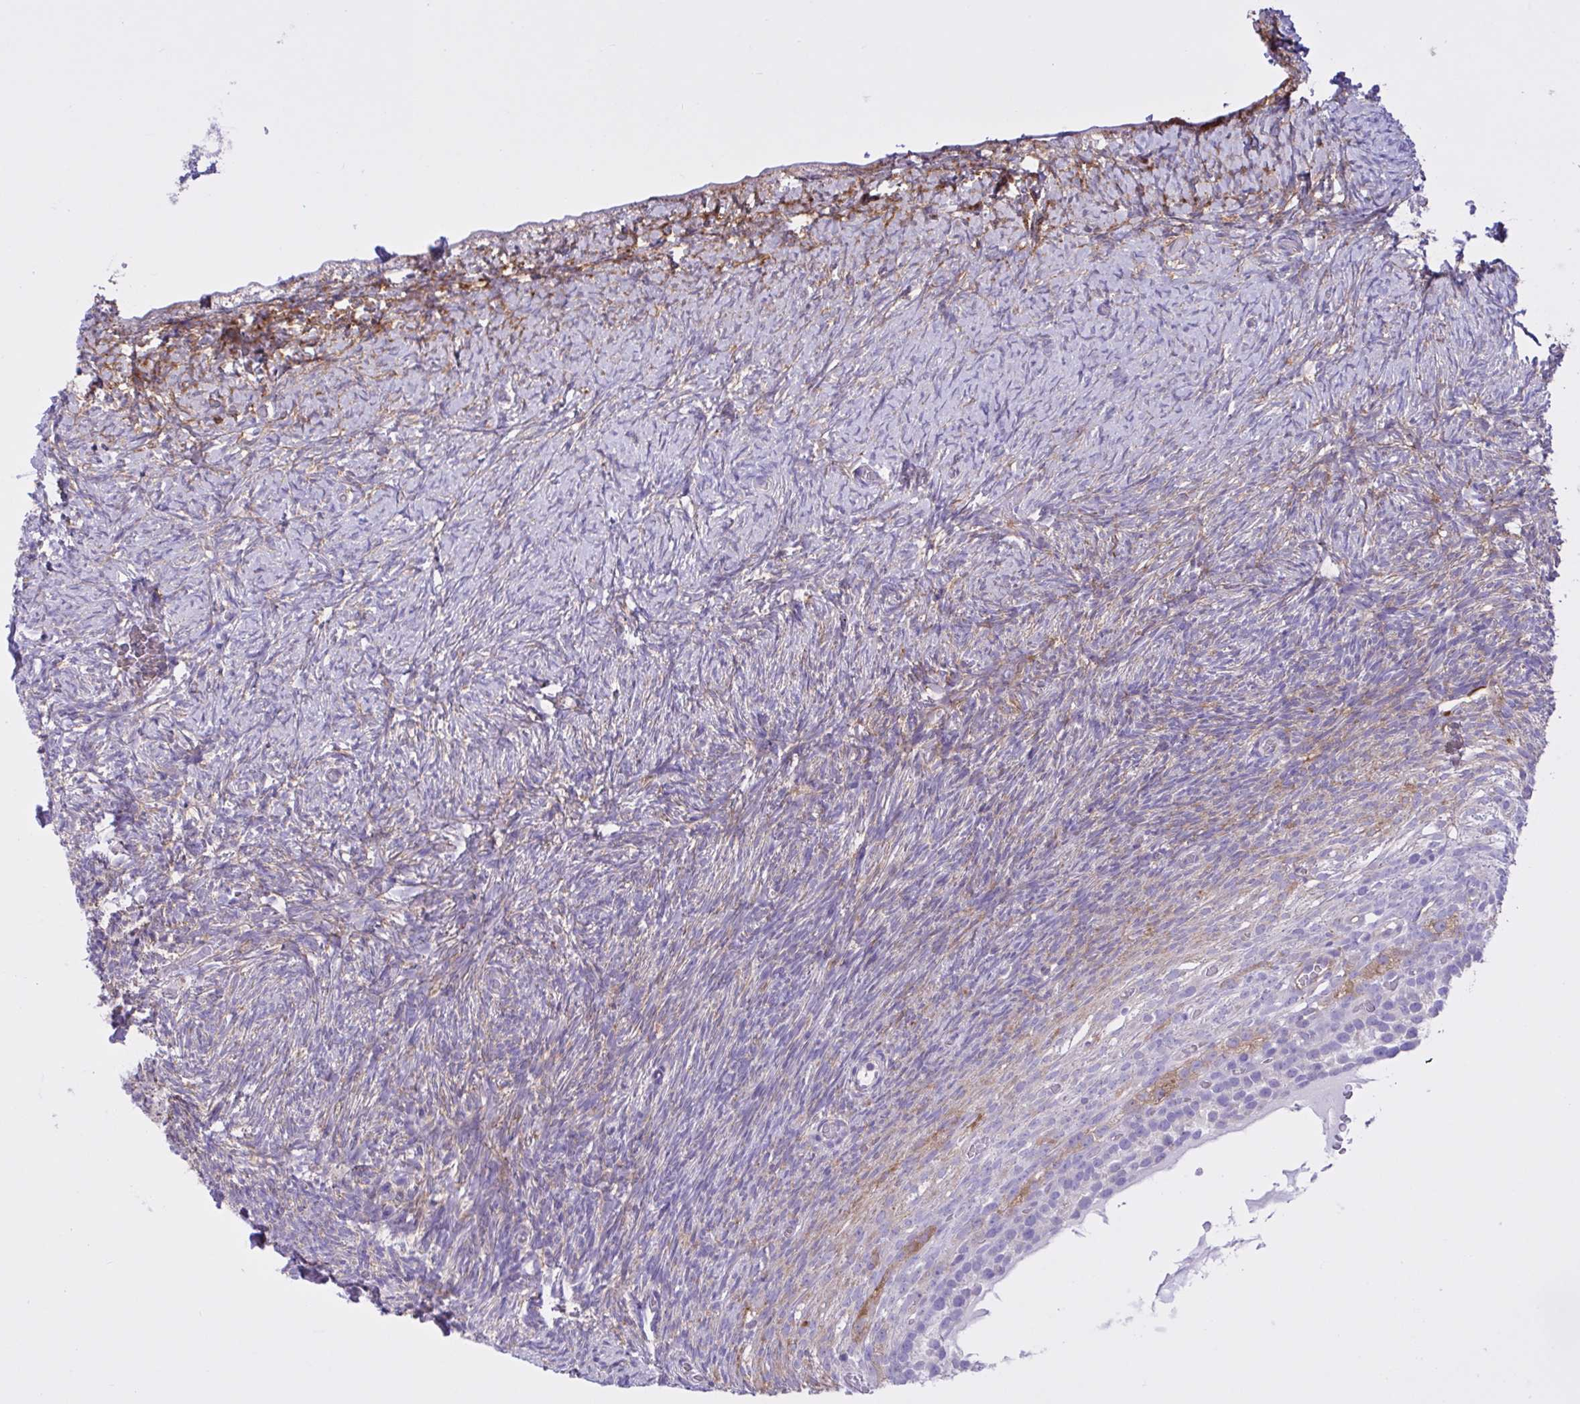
{"staining": {"intensity": "weak", "quantity": "25%-75%", "location": "cytoplasmic/membranous"}, "tissue": "ovary", "cell_type": "Ovarian stroma cells", "image_type": "normal", "snomed": [{"axis": "morphology", "description": "Normal tissue, NOS"}, {"axis": "topography", "description": "Ovary"}], "caption": "Immunohistochemical staining of benign ovary exhibits weak cytoplasmic/membranous protein staining in approximately 25%-75% of ovarian stroma cells.", "gene": "OR51M1", "patient": {"sex": "female", "age": 39}}